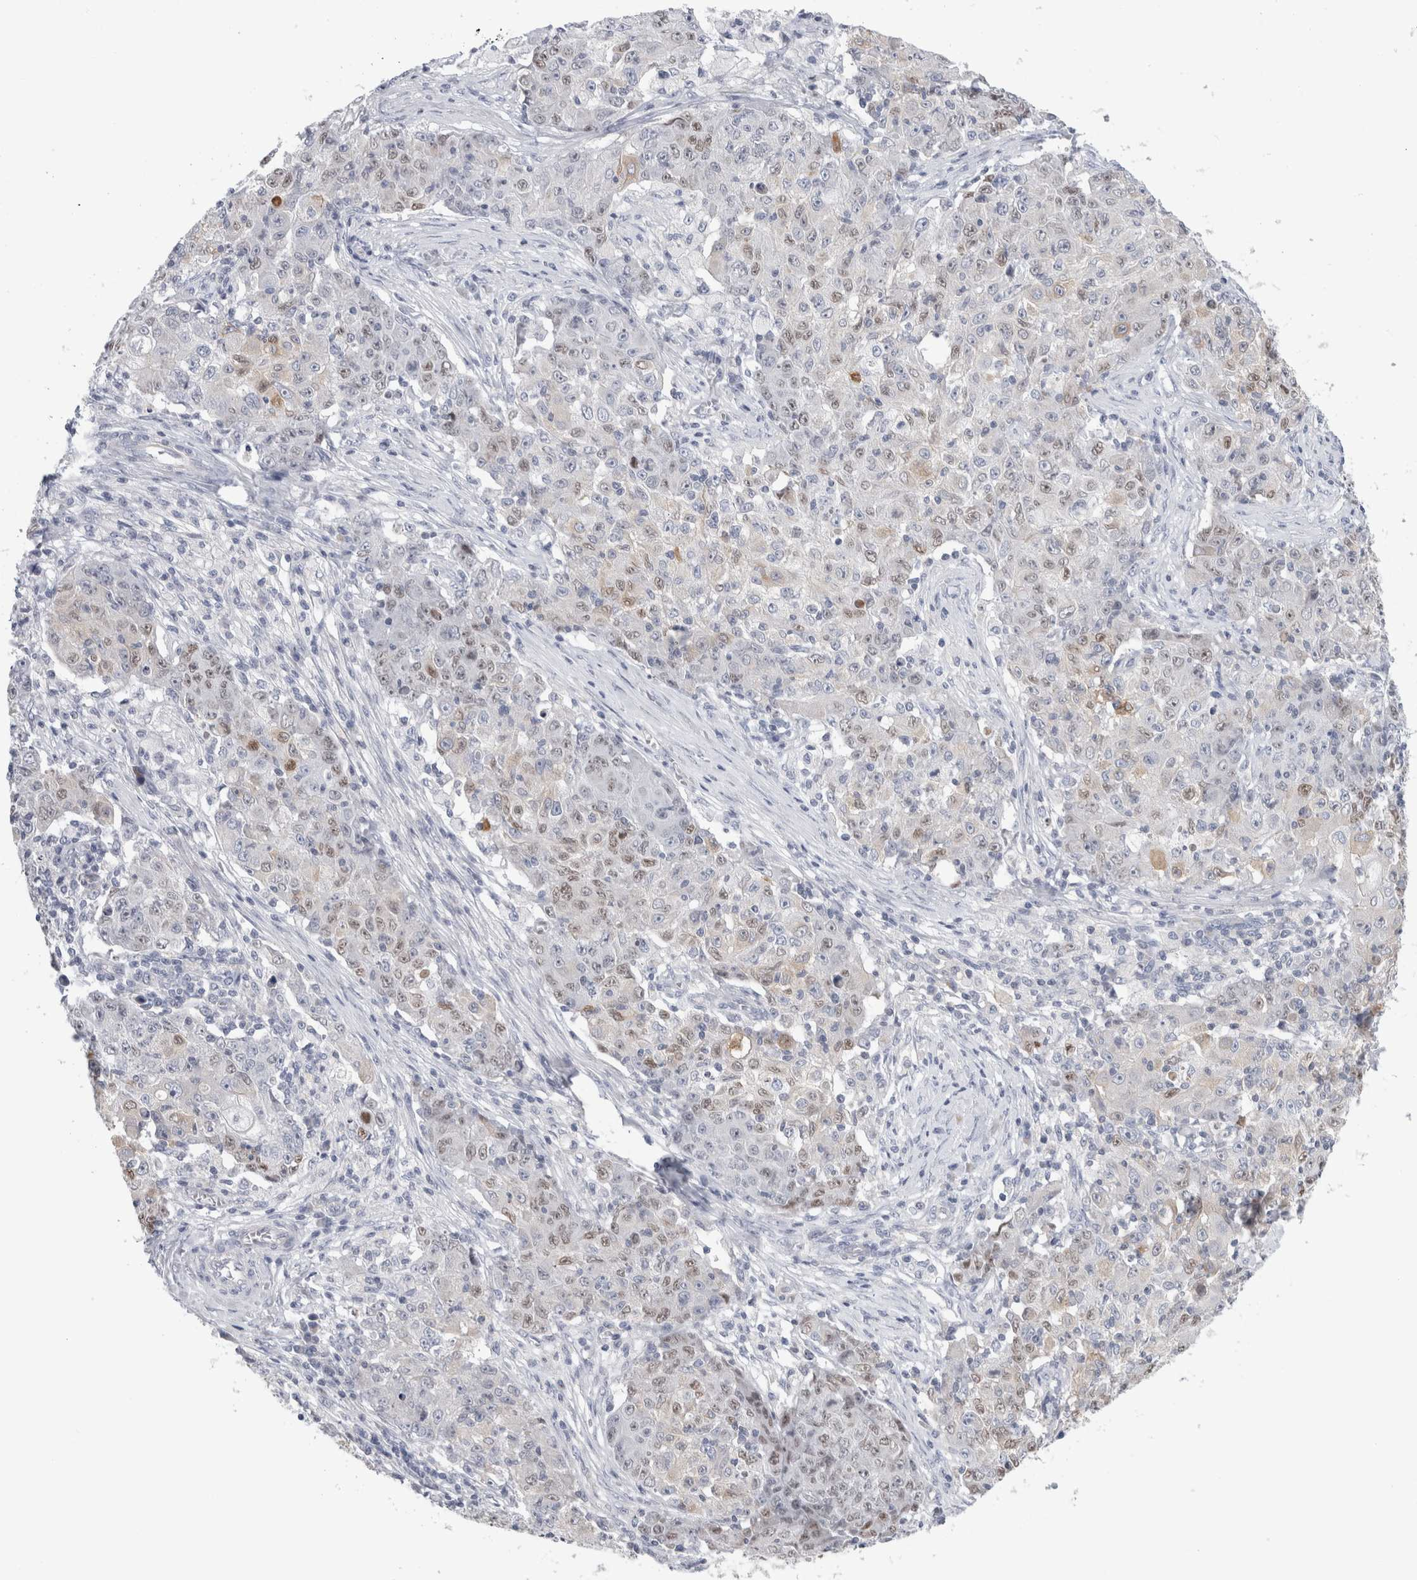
{"staining": {"intensity": "weak", "quantity": "<25%", "location": "nuclear"}, "tissue": "ovarian cancer", "cell_type": "Tumor cells", "image_type": "cancer", "snomed": [{"axis": "morphology", "description": "Carcinoma, endometroid"}, {"axis": "topography", "description": "Ovary"}], "caption": "Ovarian cancer was stained to show a protein in brown. There is no significant positivity in tumor cells.", "gene": "SYTL5", "patient": {"sex": "female", "age": 42}}